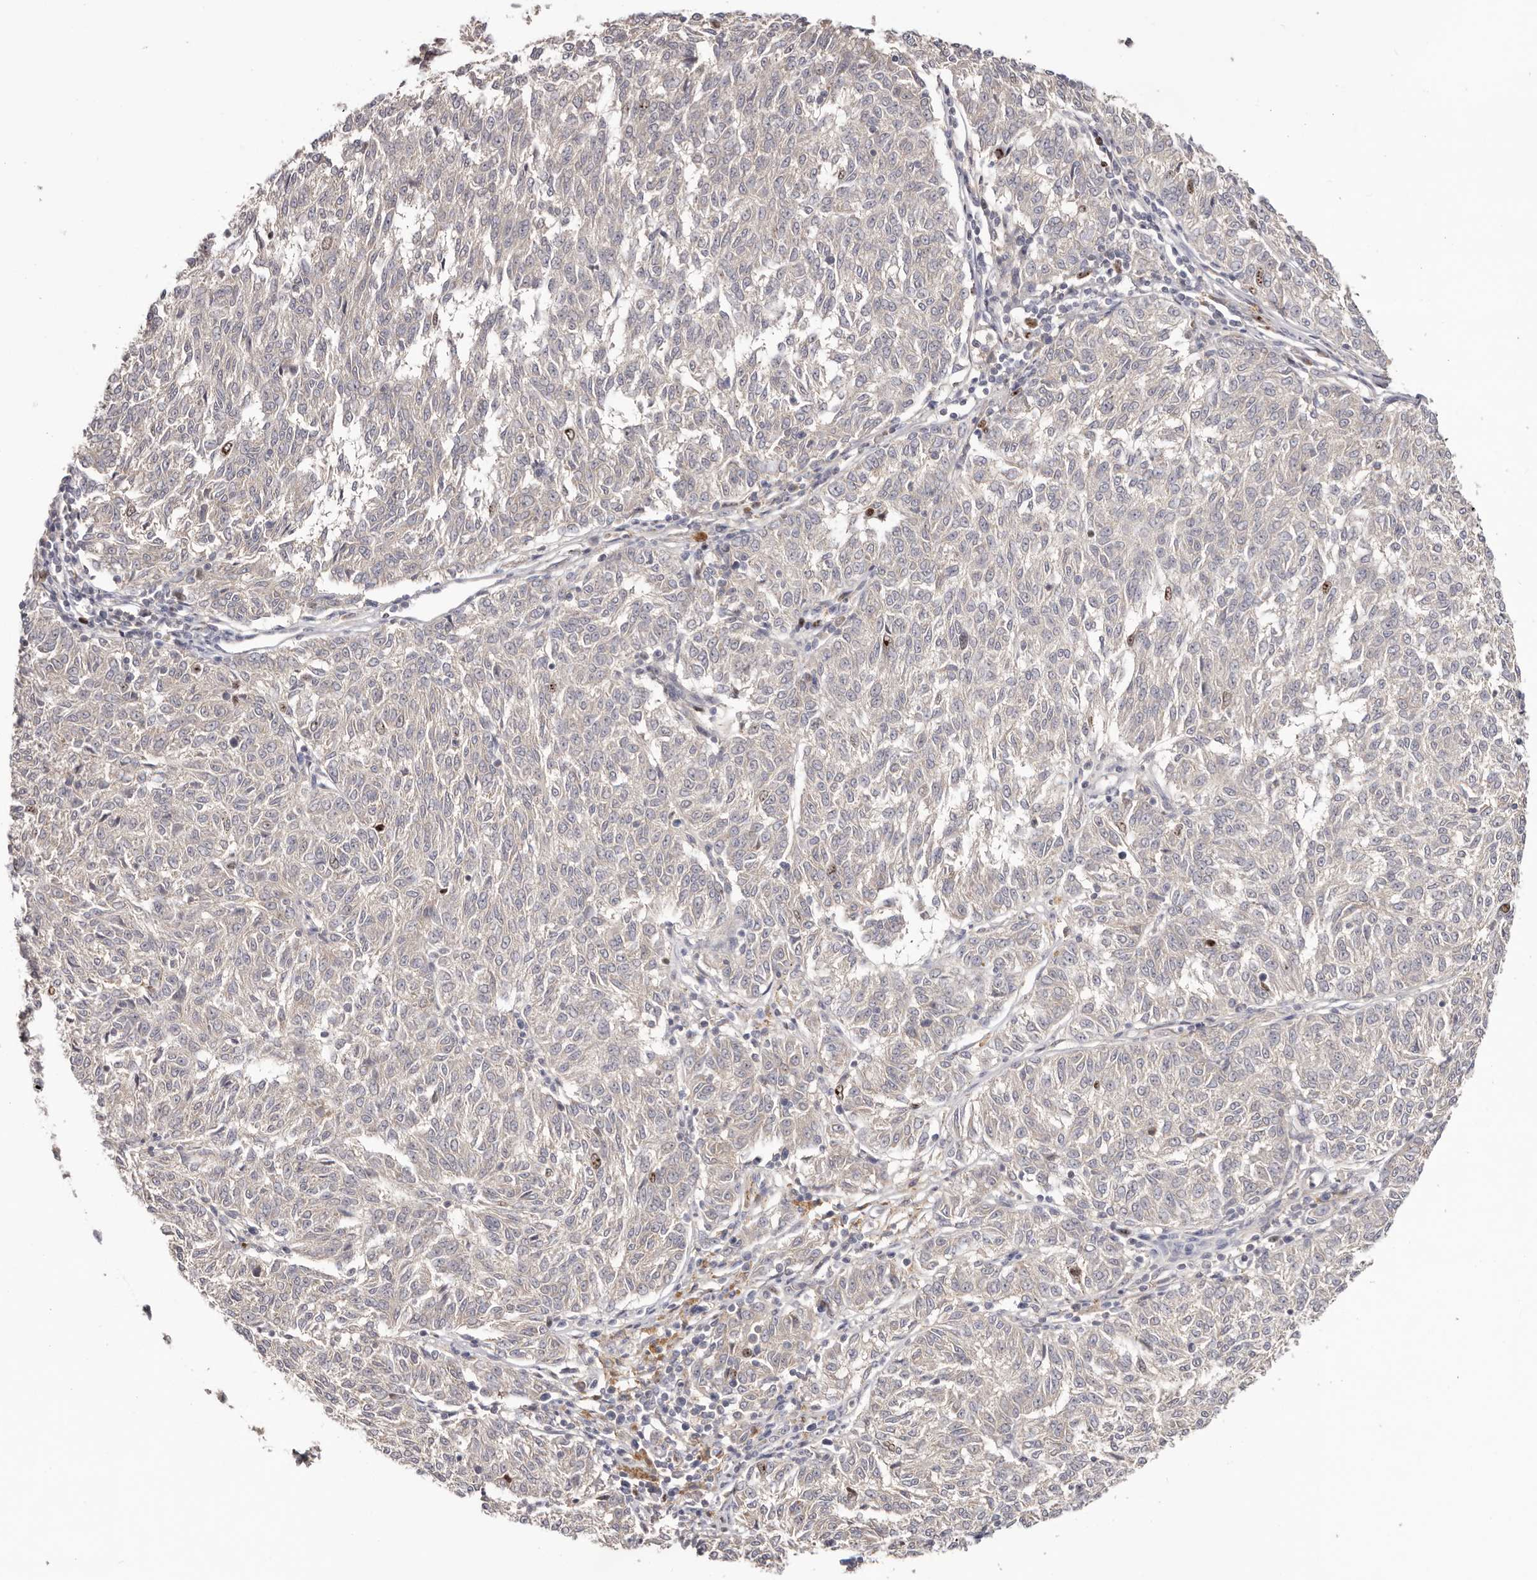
{"staining": {"intensity": "negative", "quantity": "none", "location": "none"}, "tissue": "melanoma", "cell_type": "Tumor cells", "image_type": "cancer", "snomed": [{"axis": "morphology", "description": "Malignant melanoma, NOS"}, {"axis": "topography", "description": "Skin"}], "caption": "Malignant melanoma stained for a protein using immunohistochemistry shows no positivity tumor cells.", "gene": "CCDC190", "patient": {"sex": "female", "age": 72}}